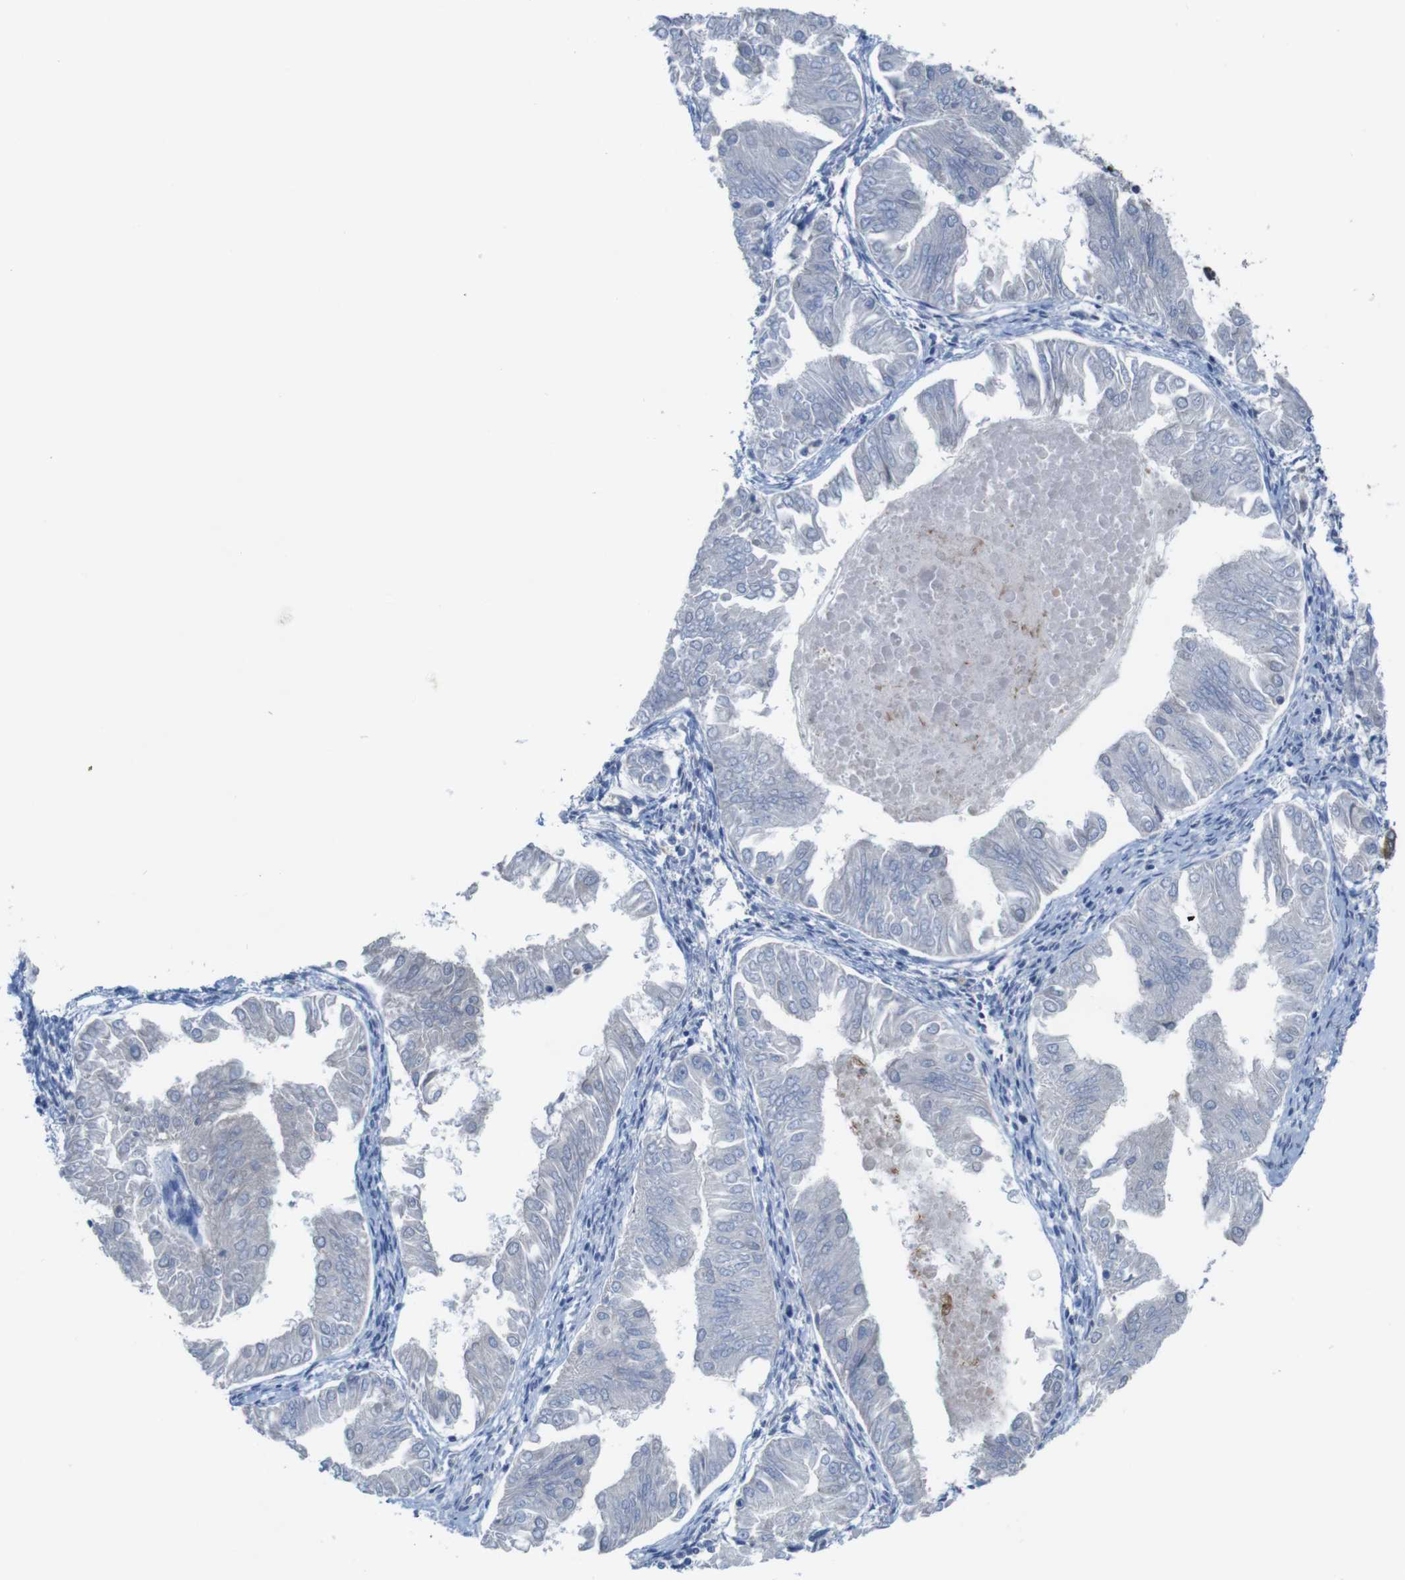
{"staining": {"intensity": "negative", "quantity": "none", "location": "none"}, "tissue": "endometrial cancer", "cell_type": "Tumor cells", "image_type": "cancer", "snomed": [{"axis": "morphology", "description": "Adenocarcinoma, NOS"}, {"axis": "topography", "description": "Endometrium"}], "caption": "IHC micrograph of neoplastic tissue: adenocarcinoma (endometrial) stained with DAB reveals no significant protein expression in tumor cells. The staining was performed using DAB to visualize the protein expression in brown, while the nuclei were stained in blue with hematoxylin (Magnification: 20x).", "gene": "PTGER4", "patient": {"sex": "female", "age": 53}}